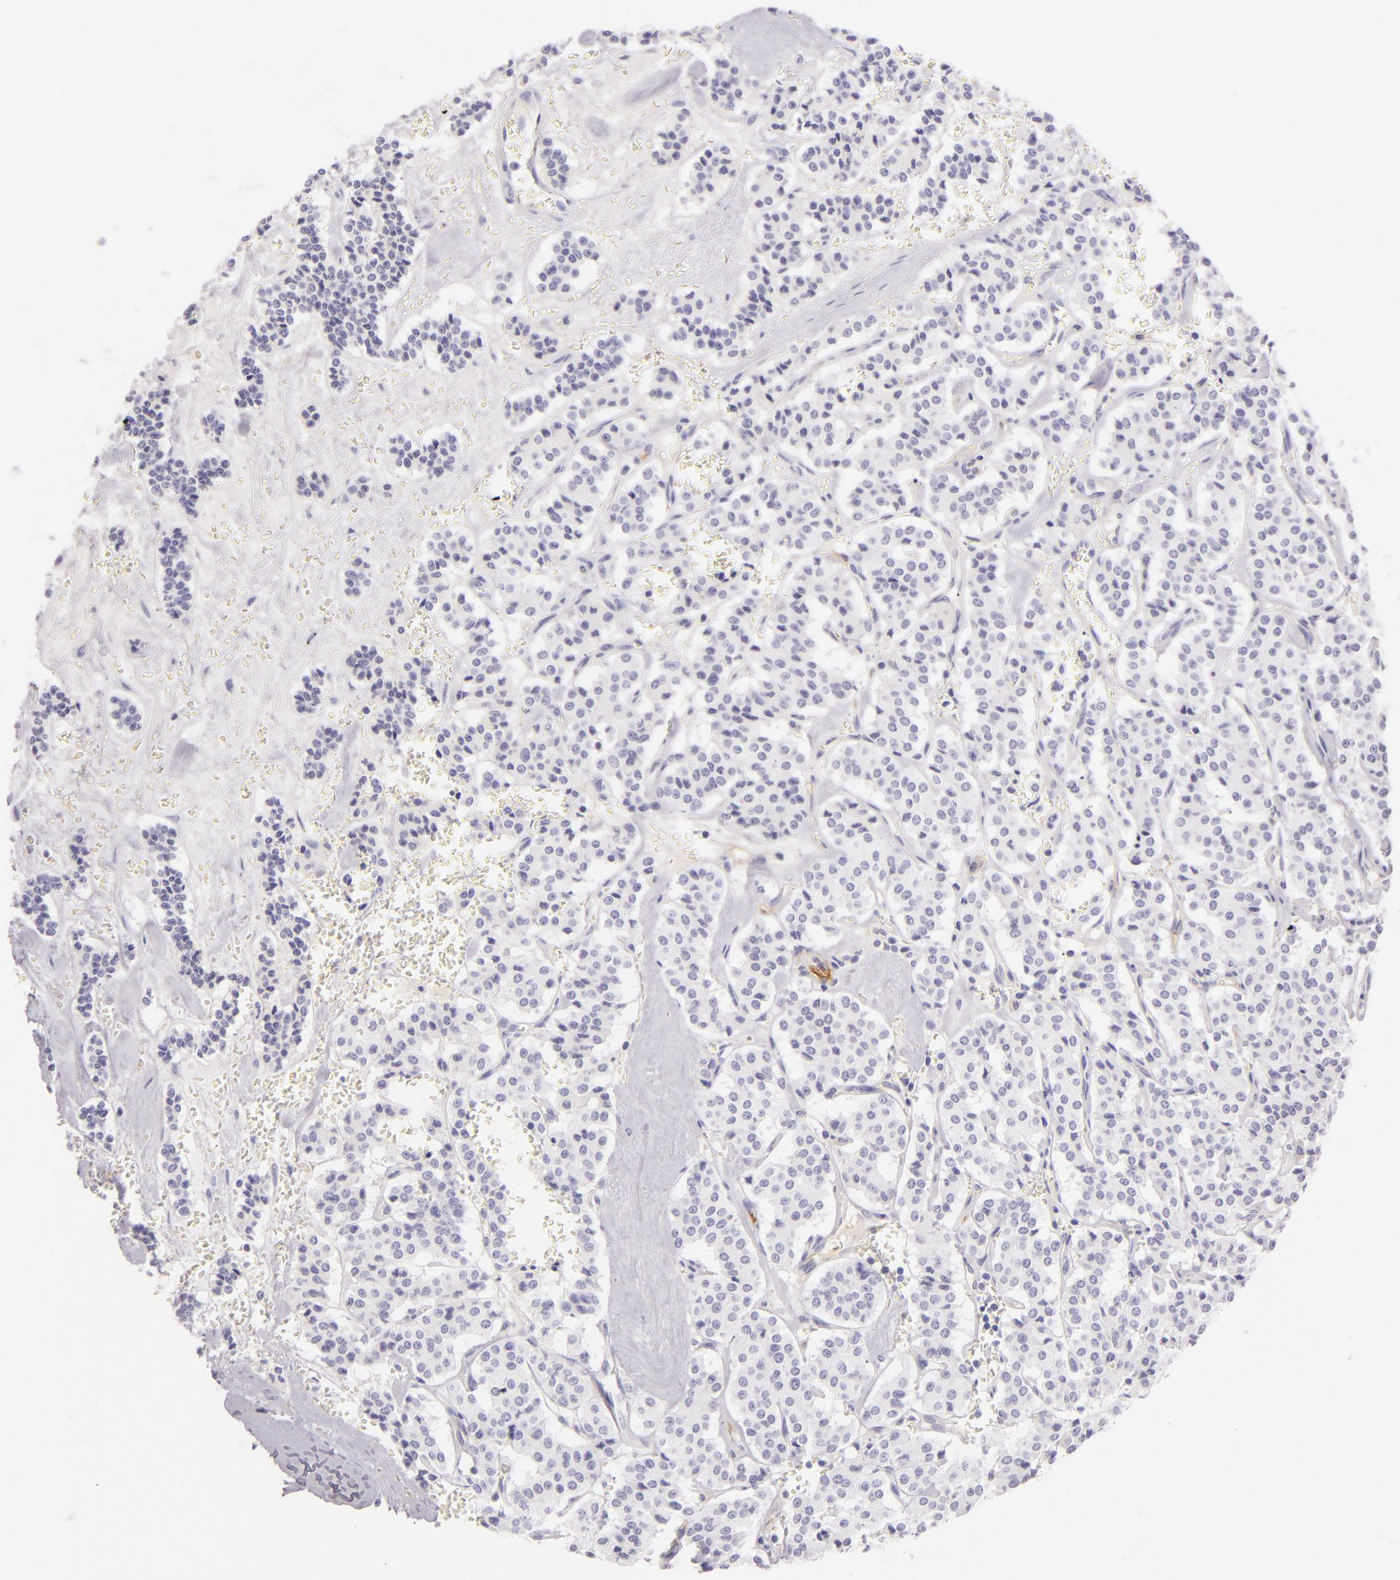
{"staining": {"intensity": "negative", "quantity": "none", "location": "none"}, "tissue": "carcinoid", "cell_type": "Tumor cells", "image_type": "cancer", "snomed": [{"axis": "morphology", "description": "Carcinoid, malignant, NOS"}, {"axis": "topography", "description": "Bronchus"}], "caption": "Immunohistochemistry photomicrograph of neoplastic tissue: carcinoid stained with DAB displays no significant protein staining in tumor cells.", "gene": "ICAM1", "patient": {"sex": "male", "age": 55}}